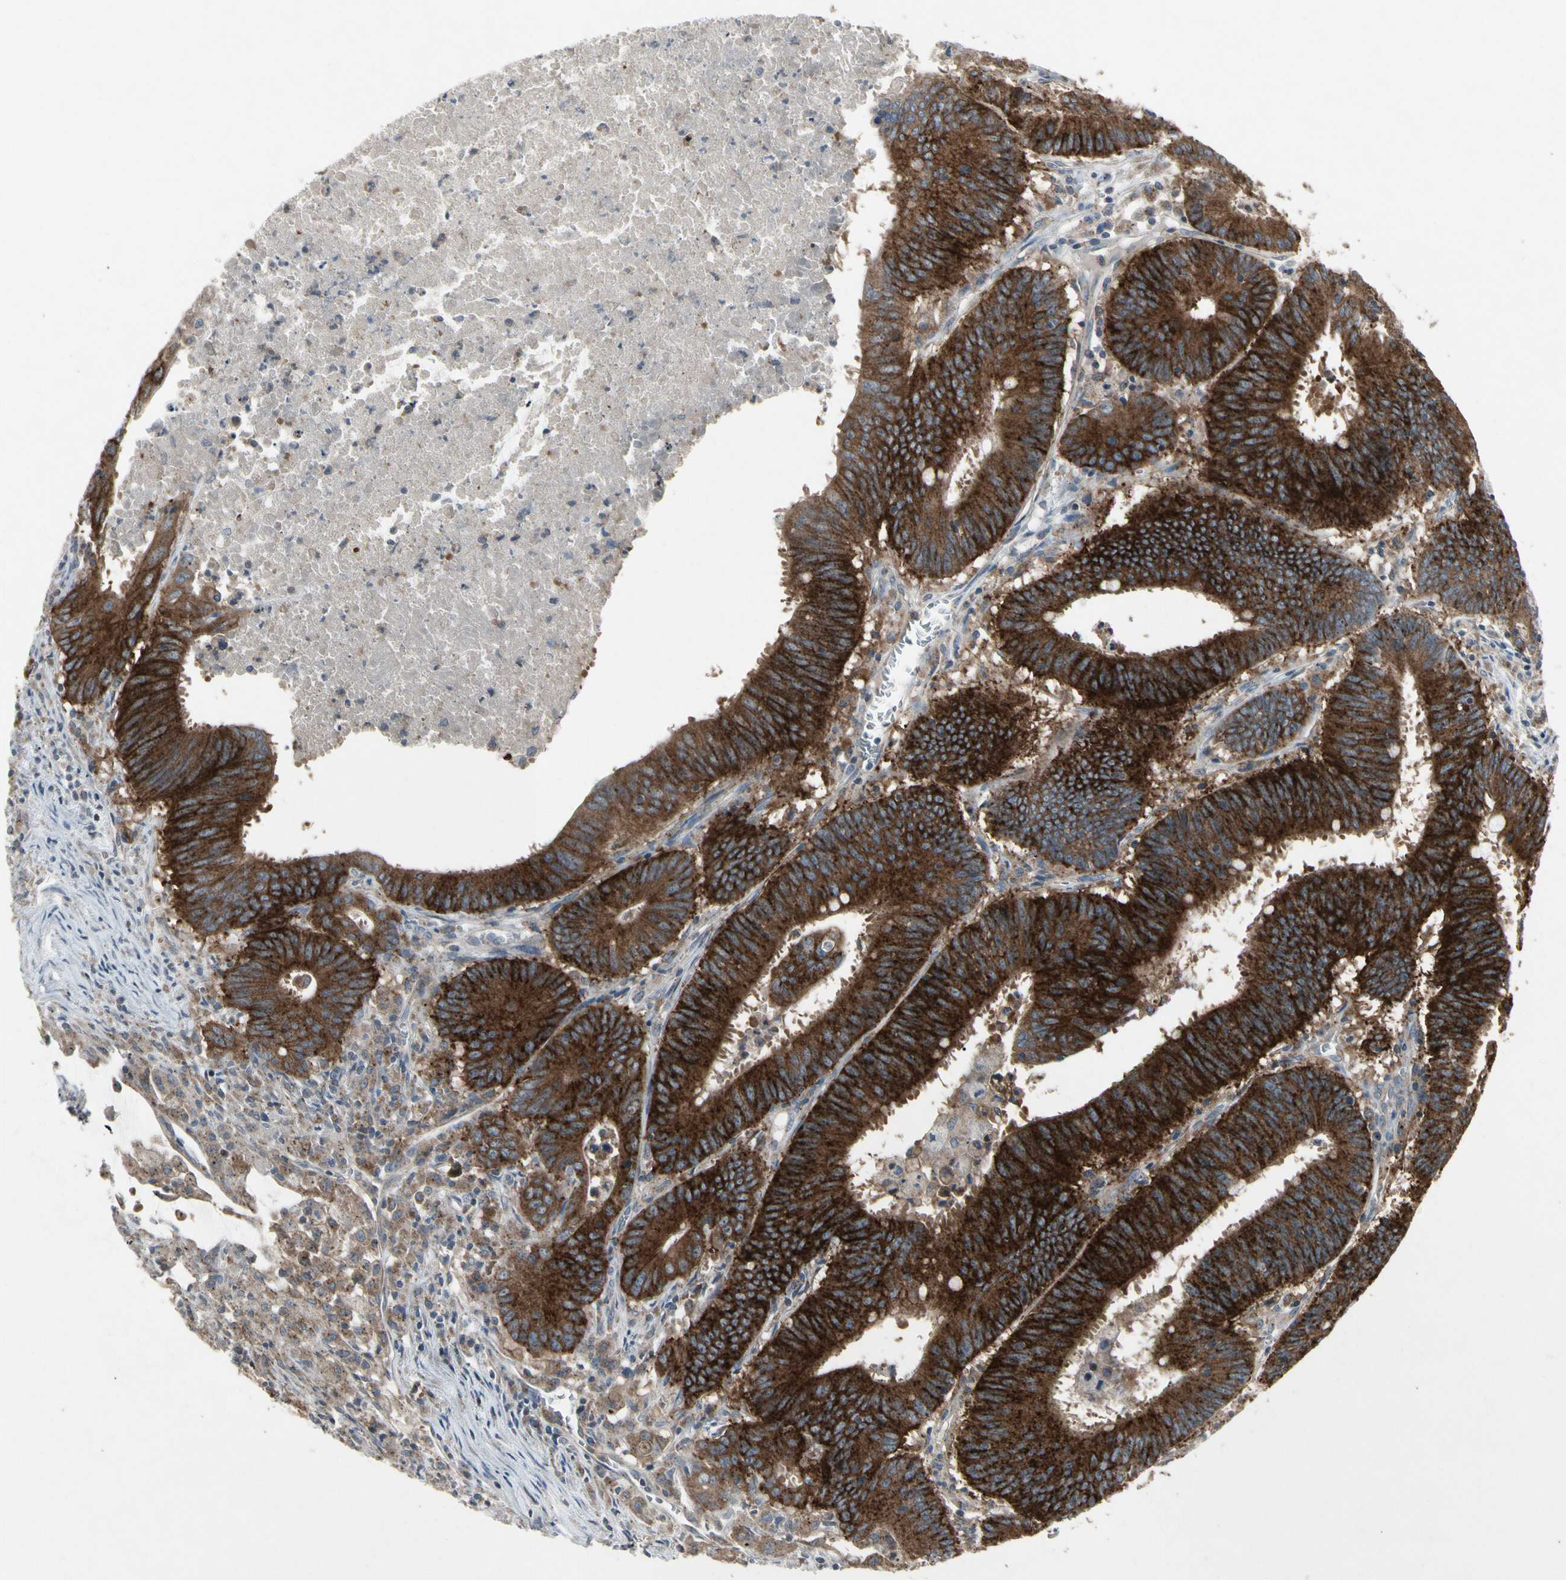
{"staining": {"intensity": "strong", "quantity": ">75%", "location": "cytoplasmic/membranous"}, "tissue": "colorectal cancer", "cell_type": "Tumor cells", "image_type": "cancer", "snomed": [{"axis": "morphology", "description": "Adenocarcinoma, NOS"}, {"axis": "topography", "description": "Colon"}], "caption": "Colorectal cancer (adenocarcinoma) stained with a protein marker displays strong staining in tumor cells.", "gene": "NMI", "patient": {"sex": "male", "age": 45}}